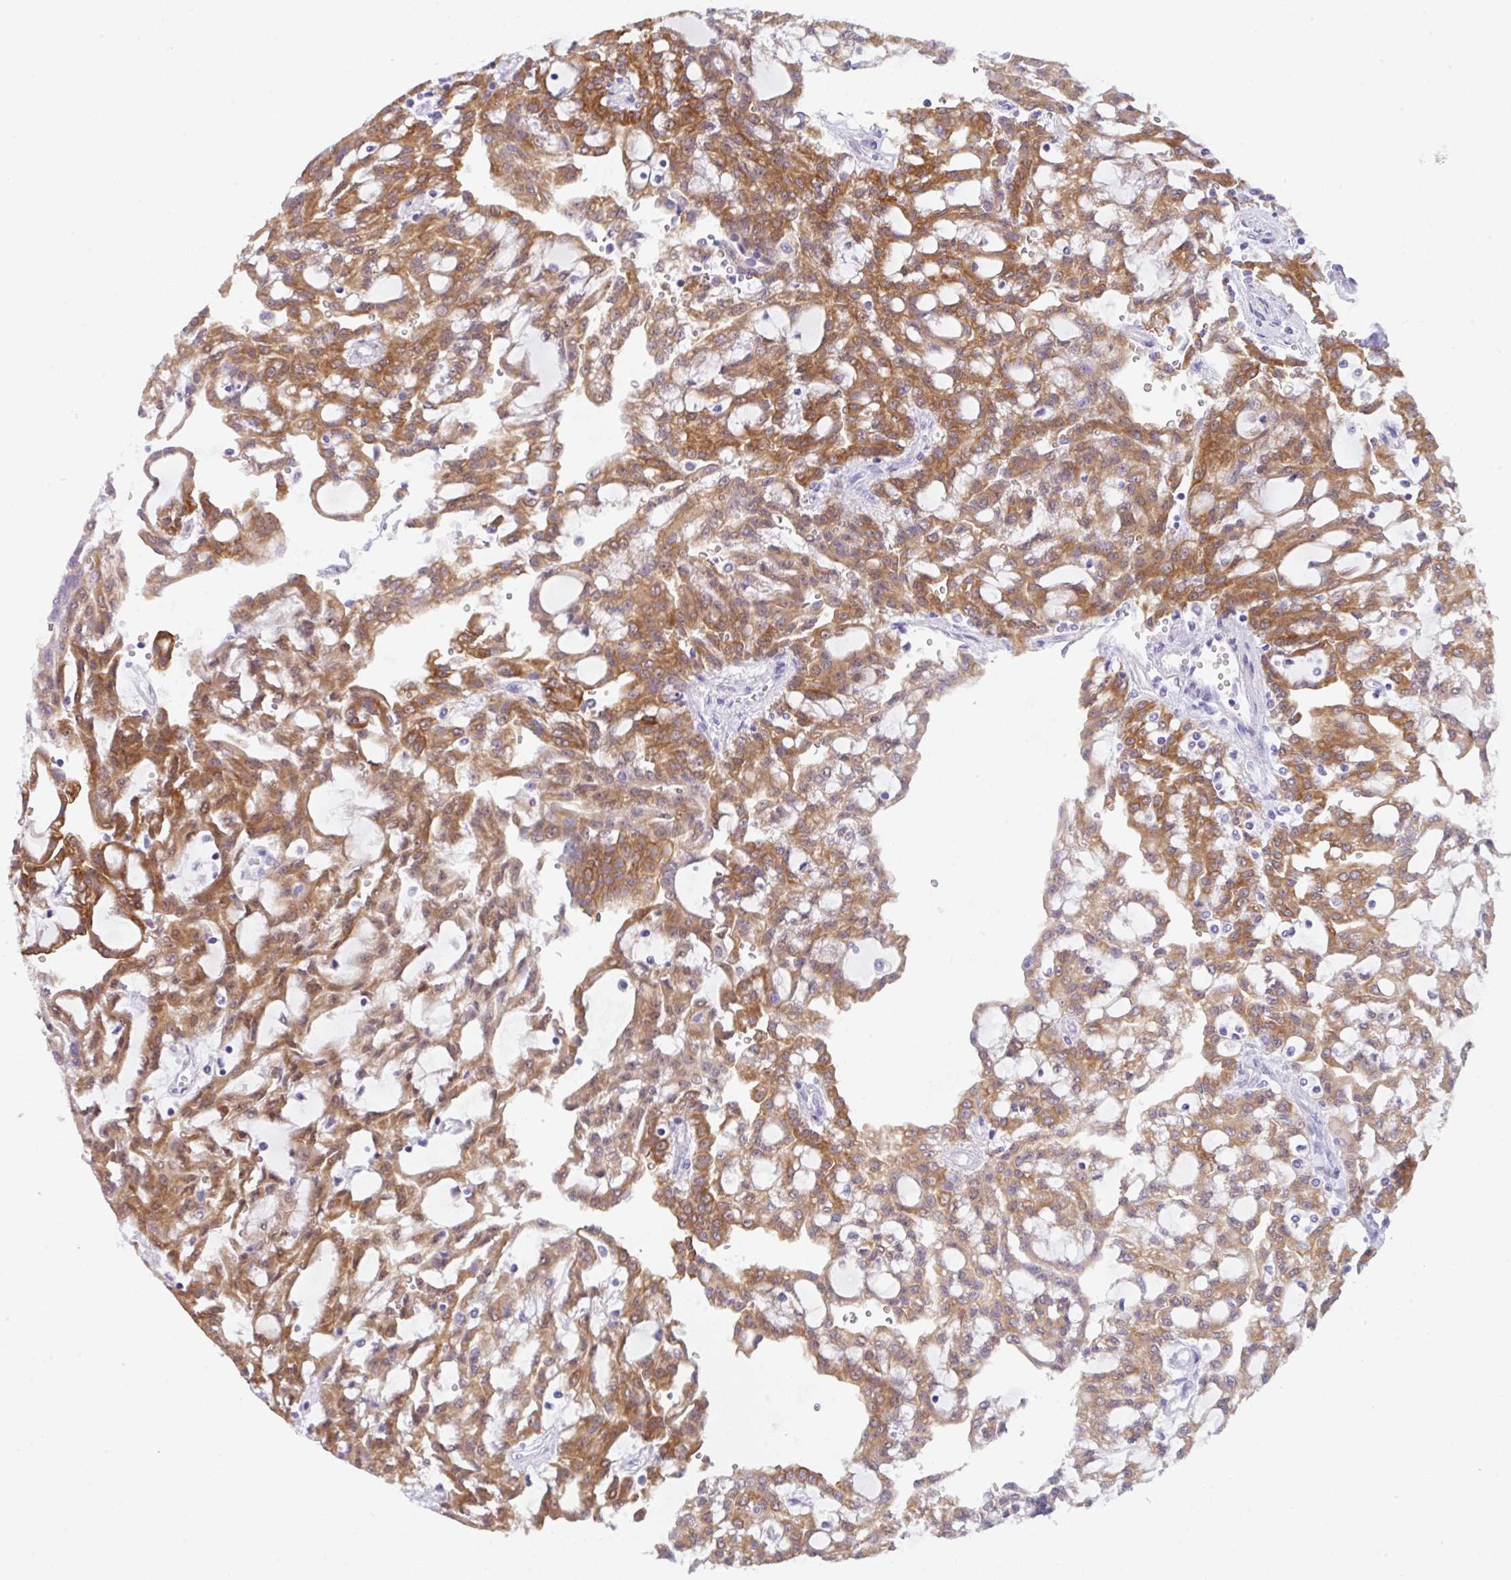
{"staining": {"intensity": "moderate", "quantity": ">75%", "location": "cytoplasmic/membranous"}, "tissue": "renal cancer", "cell_type": "Tumor cells", "image_type": "cancer", "snomed": [{"axis": "morphology", "description": "Adenocarcinoma, NOS"}, {"axis": "topography", "description": "Kidney"}], "caption": "Protein staining by immunohistochemistry shows moderate cytoplasmic/membranous staining in about >75% of tumor cells in renal adenocarcinoma.", "gene": "TRAF4", "patient": {"sex": "male", "age": 63}}